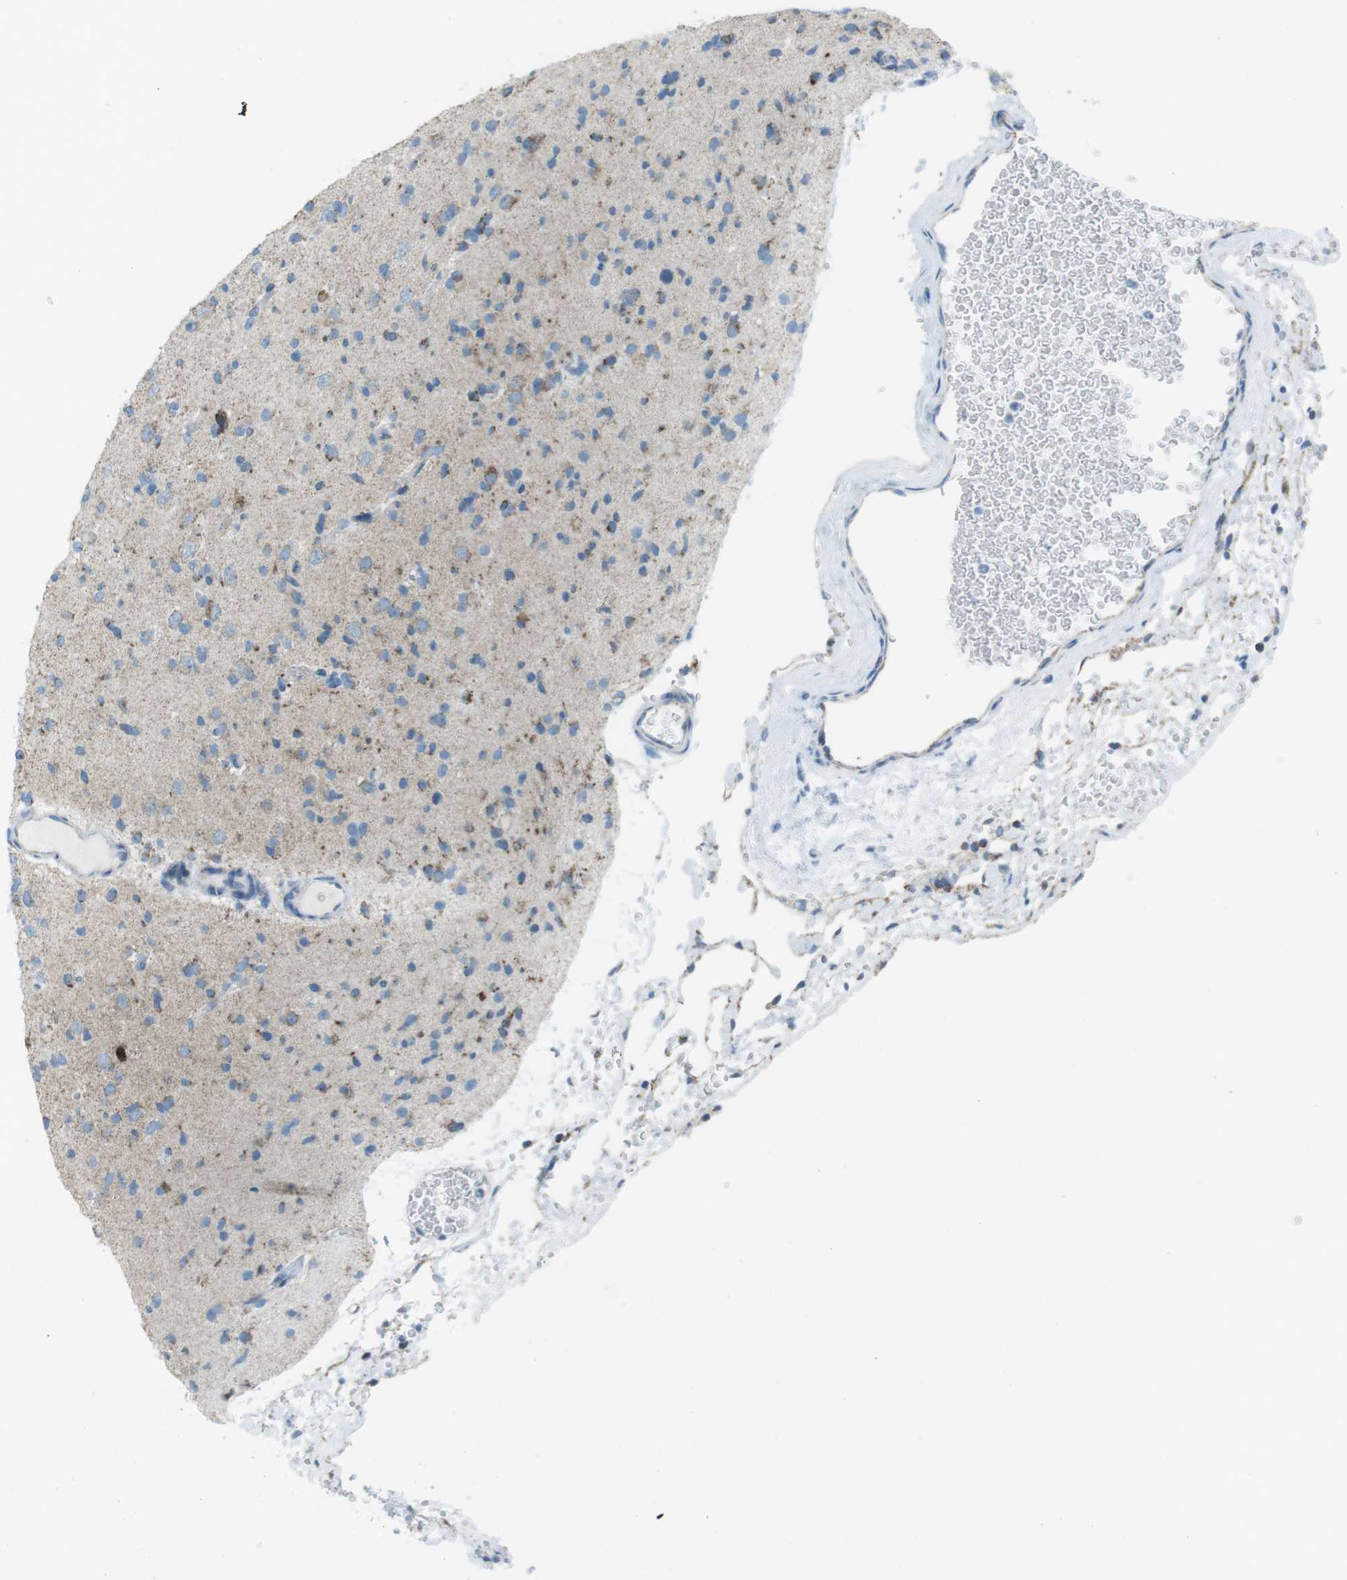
{"staining": {"intensity": "weak", "quantity": "<25%", "location": "cytoplasmic/membranous"}, "tissue": "glioma", "cell_type": "Tumor cells", "image_type": "cancer", "snomed": [{"axis": "morphology", "description": "Glioma, malignant, Low grade"}, {"axis": "topography", "description": "Brain"}], "caption": "High magnification brightfield microscopy of malignant glioma (low-grade) stained with DAB (brown) and counterstained with hematoxylin (blue): tumor cells show no significant staining.", "gene": "DNAJA3", "patient": {"sex": "female", "age": 22}}